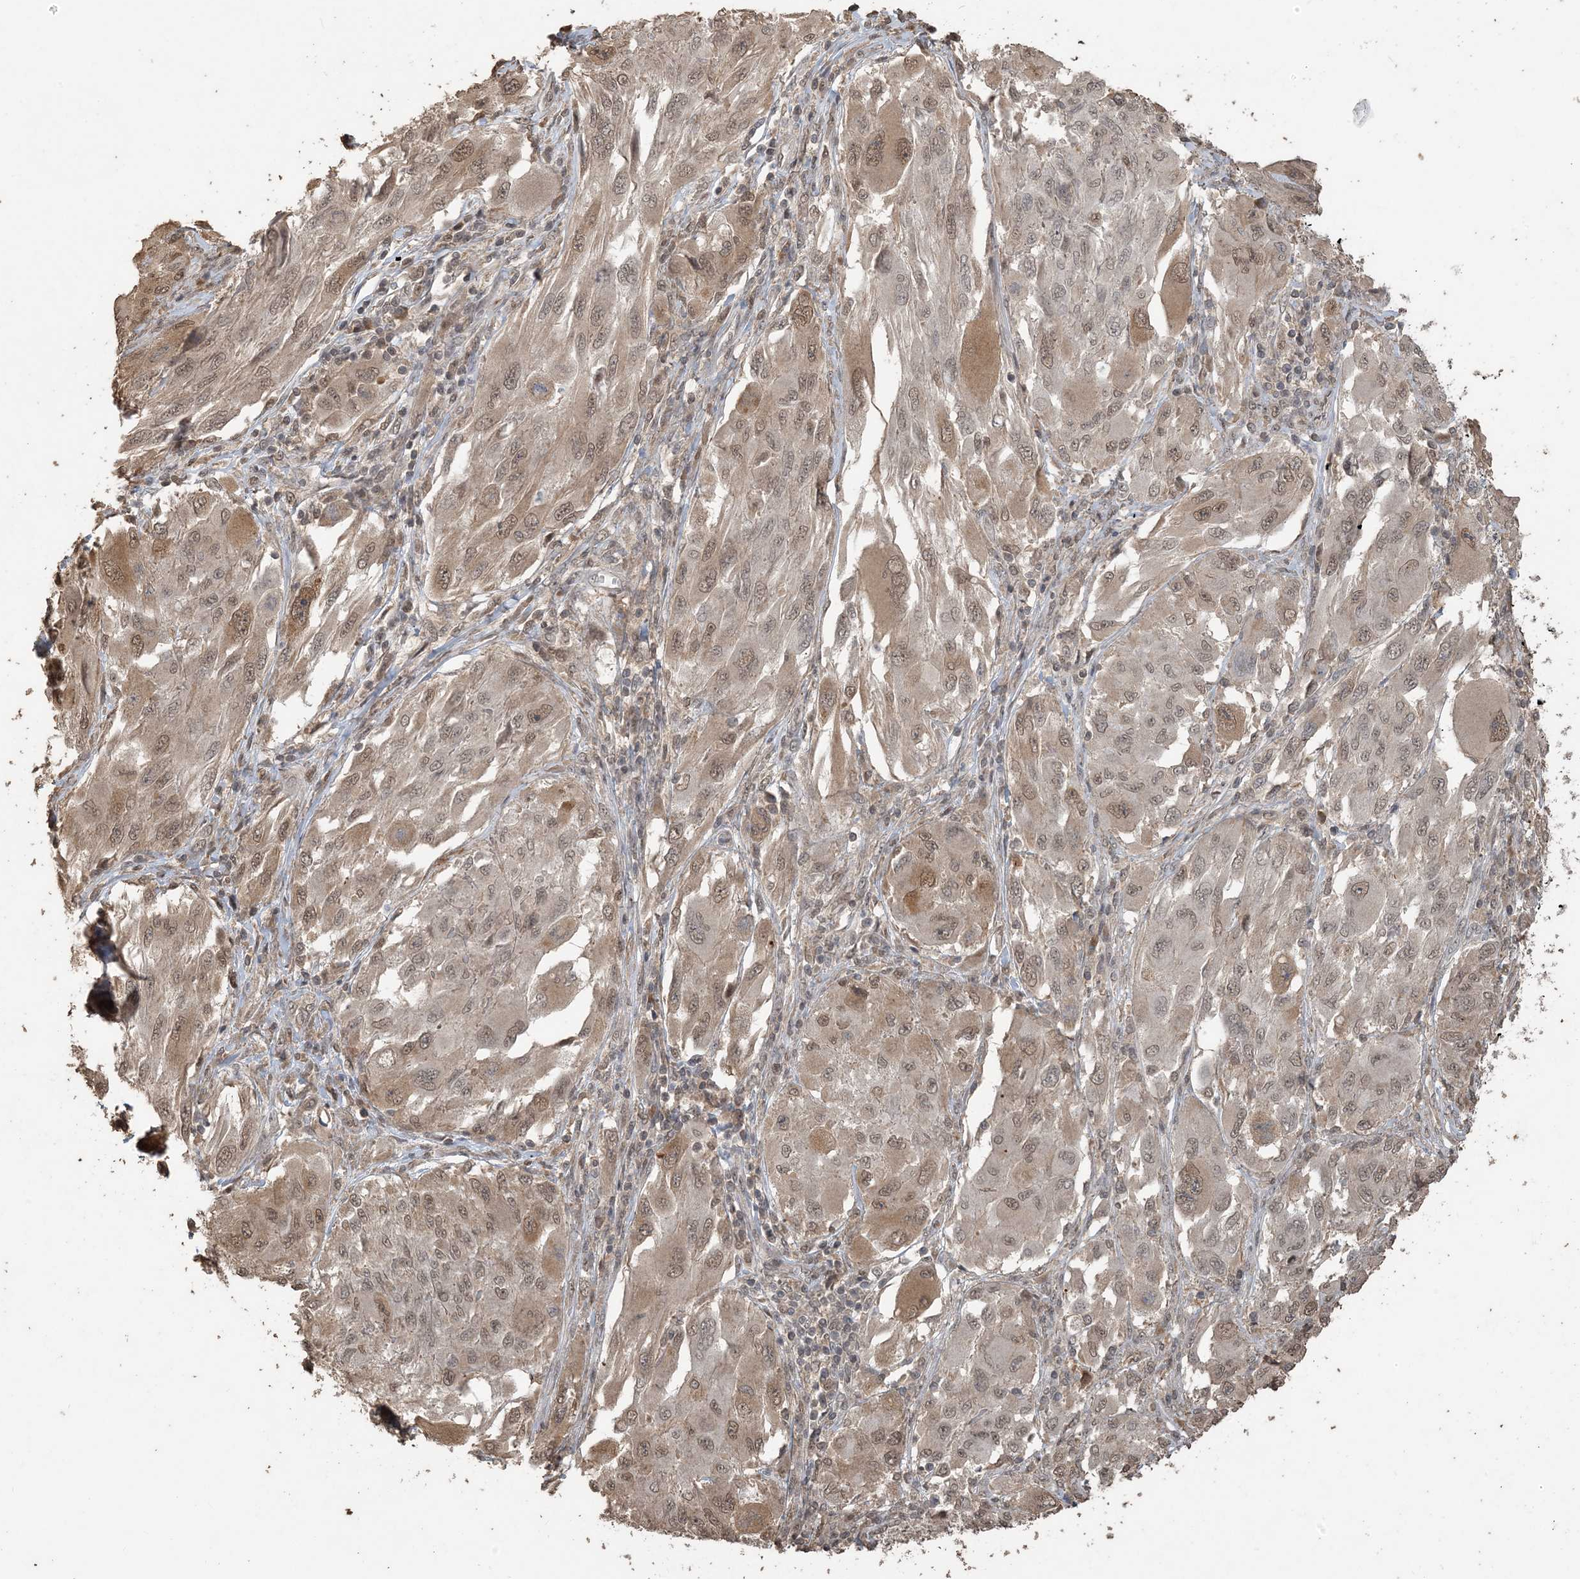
{"staining": {"intensity": "weak", "quantity": ">75%", "location": "cytoplasmic/membranous,nuclear"}, "tissue": "melanoma", "cell_type": "Tumor cells", "image_type": "cancer", "snomed": [{"axis": "morphology", "description": "Malignant melanoma, NOS"}, {"axis": "topography", "description": "Skin"}], "caption": "A micrograph of melanoma stained for a protein reveals weak cytoplasmic/membranous and nuclear brown staining in tumor cells.", "gene": "ZC3H12A", "patient": {"sex": "female", "age": 91}}